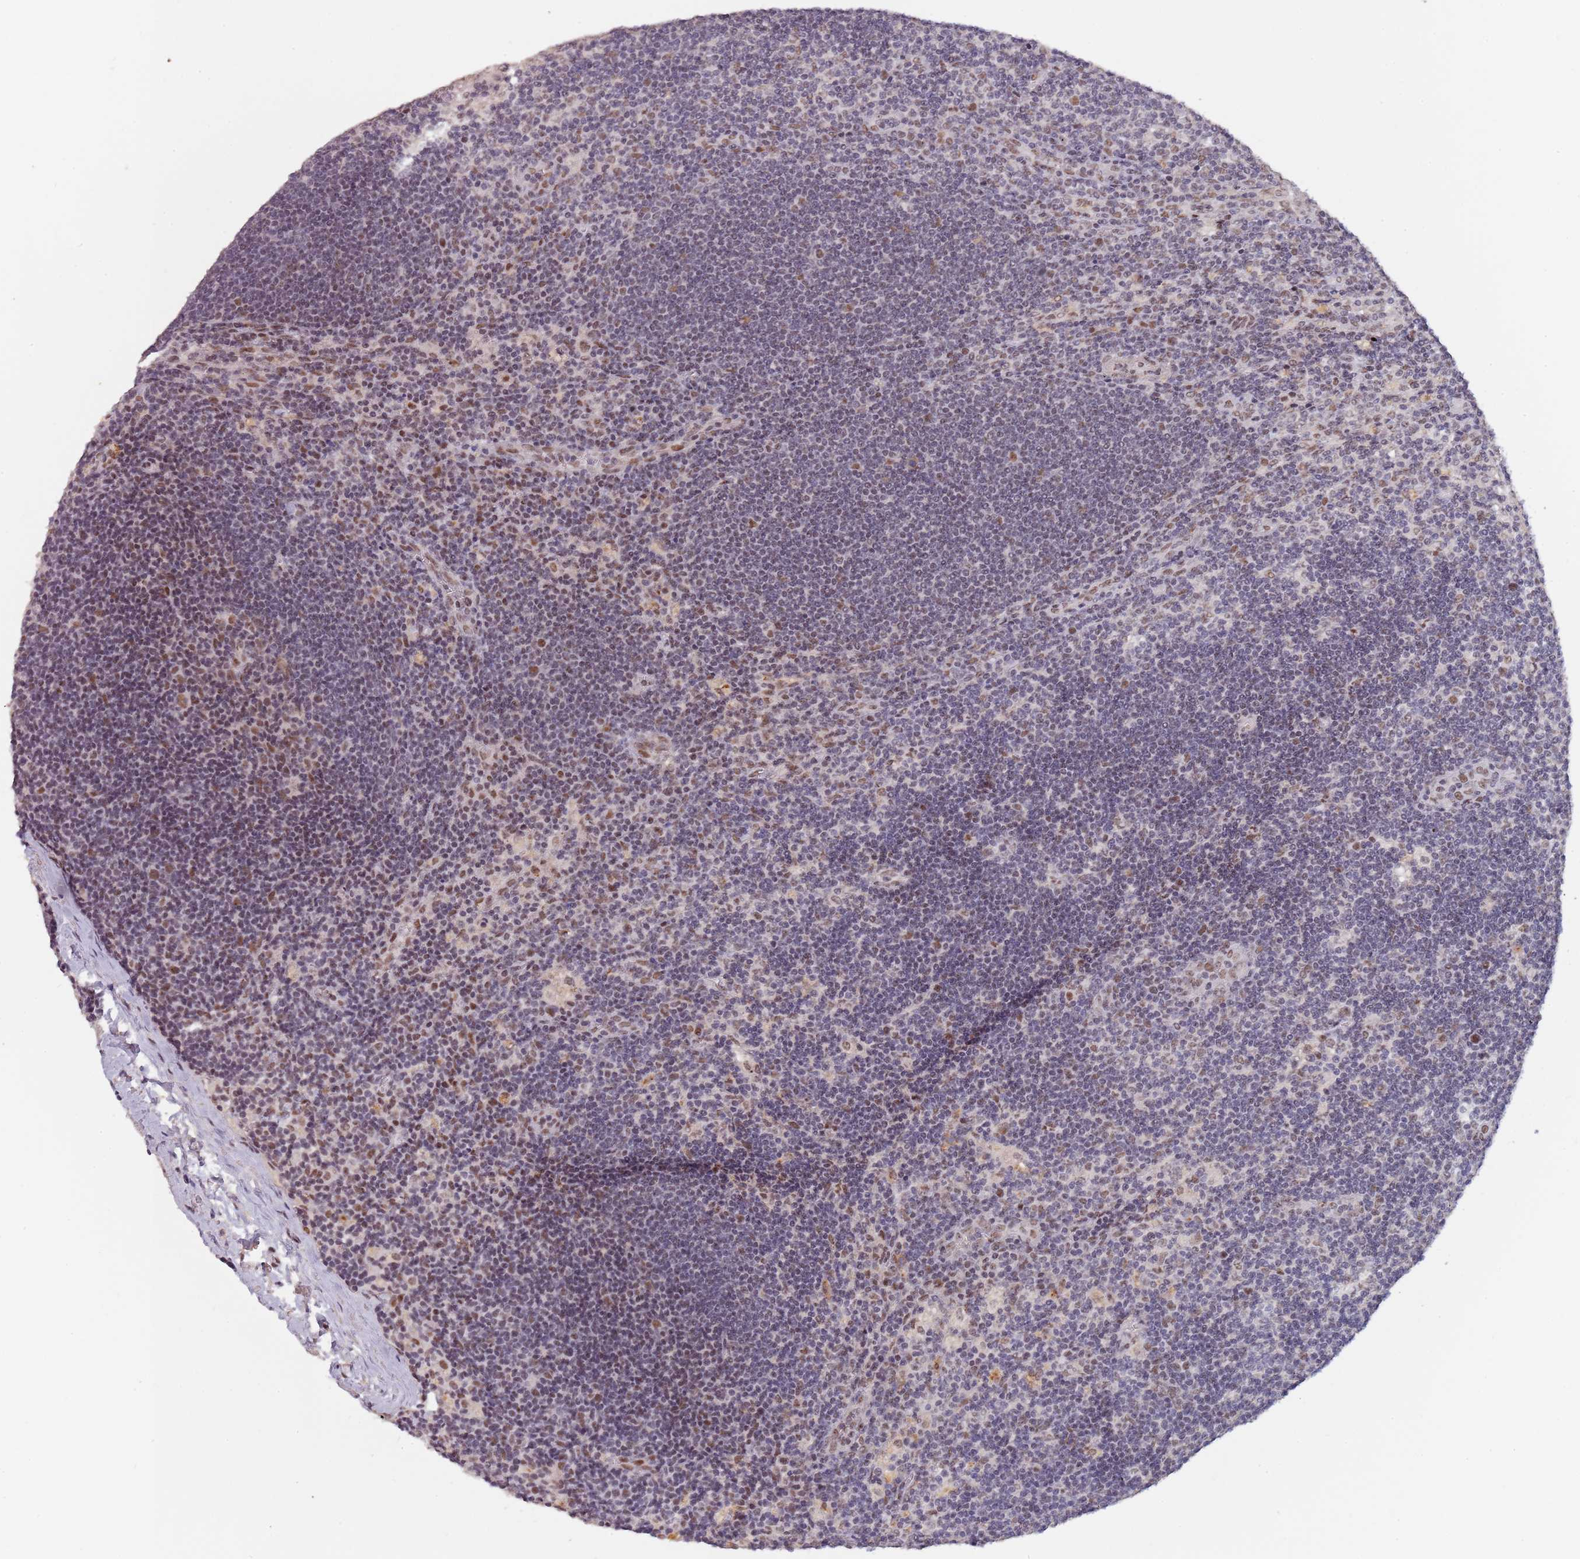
{"staining": {"intensity": "moderate", "quantity": "25%-75%", "location": "nuclear"}, "tissue": "lymph node", "cell_type": "Germinal center cells", "image_type": "normal", "snomed": [{"axis": "morphology", "description": "Normal tissue, NOS"}, {"axis": "topography", "description": "Lymph node"}], "caption": "Immunohistochemistry micrograph of unremarkable lymph node stained for a protein (brown), which exhibits medium levels of moderate nuclear staining in about 25%-75% of germinal center cells.", "gene": "CIZ1", "patient": {"sex": "male", "age": 24}}